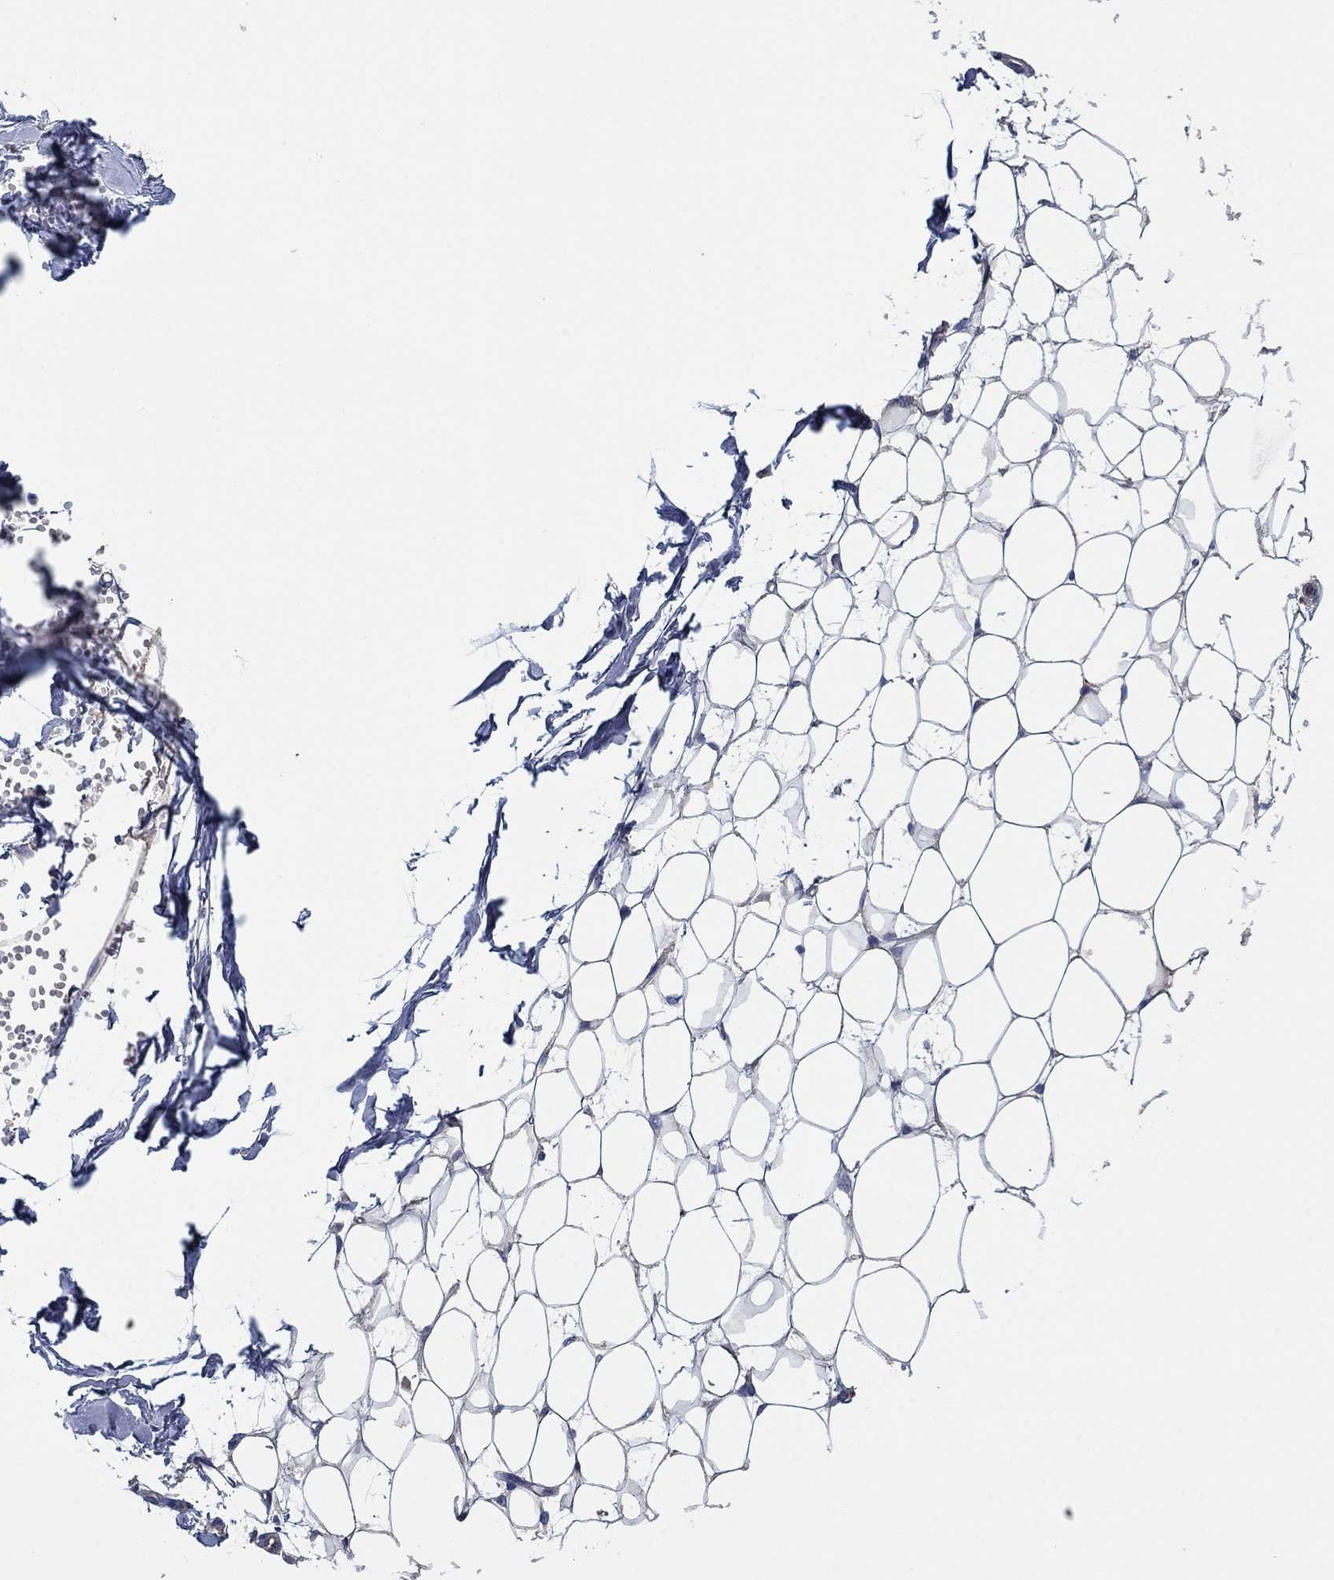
{"staining": {"intensity": "negative", "quantity": "none", "location": "none"}, "tissue": "breast", "cell_type": "Adipocytes", "image_type": "normal", "snomed": [{"axis": "morphology", "description": "Normal tissue, NOS"}, {"axis": "topography", "description": "Breast"}], "caption": "Immunohistochemistry (IHC) photomicrograph of normal human breast stained for a protein (brown), which displays no staining in adipocytes.", "gene": "APOC3", "patient": {"sex": "female", "age": 37}}